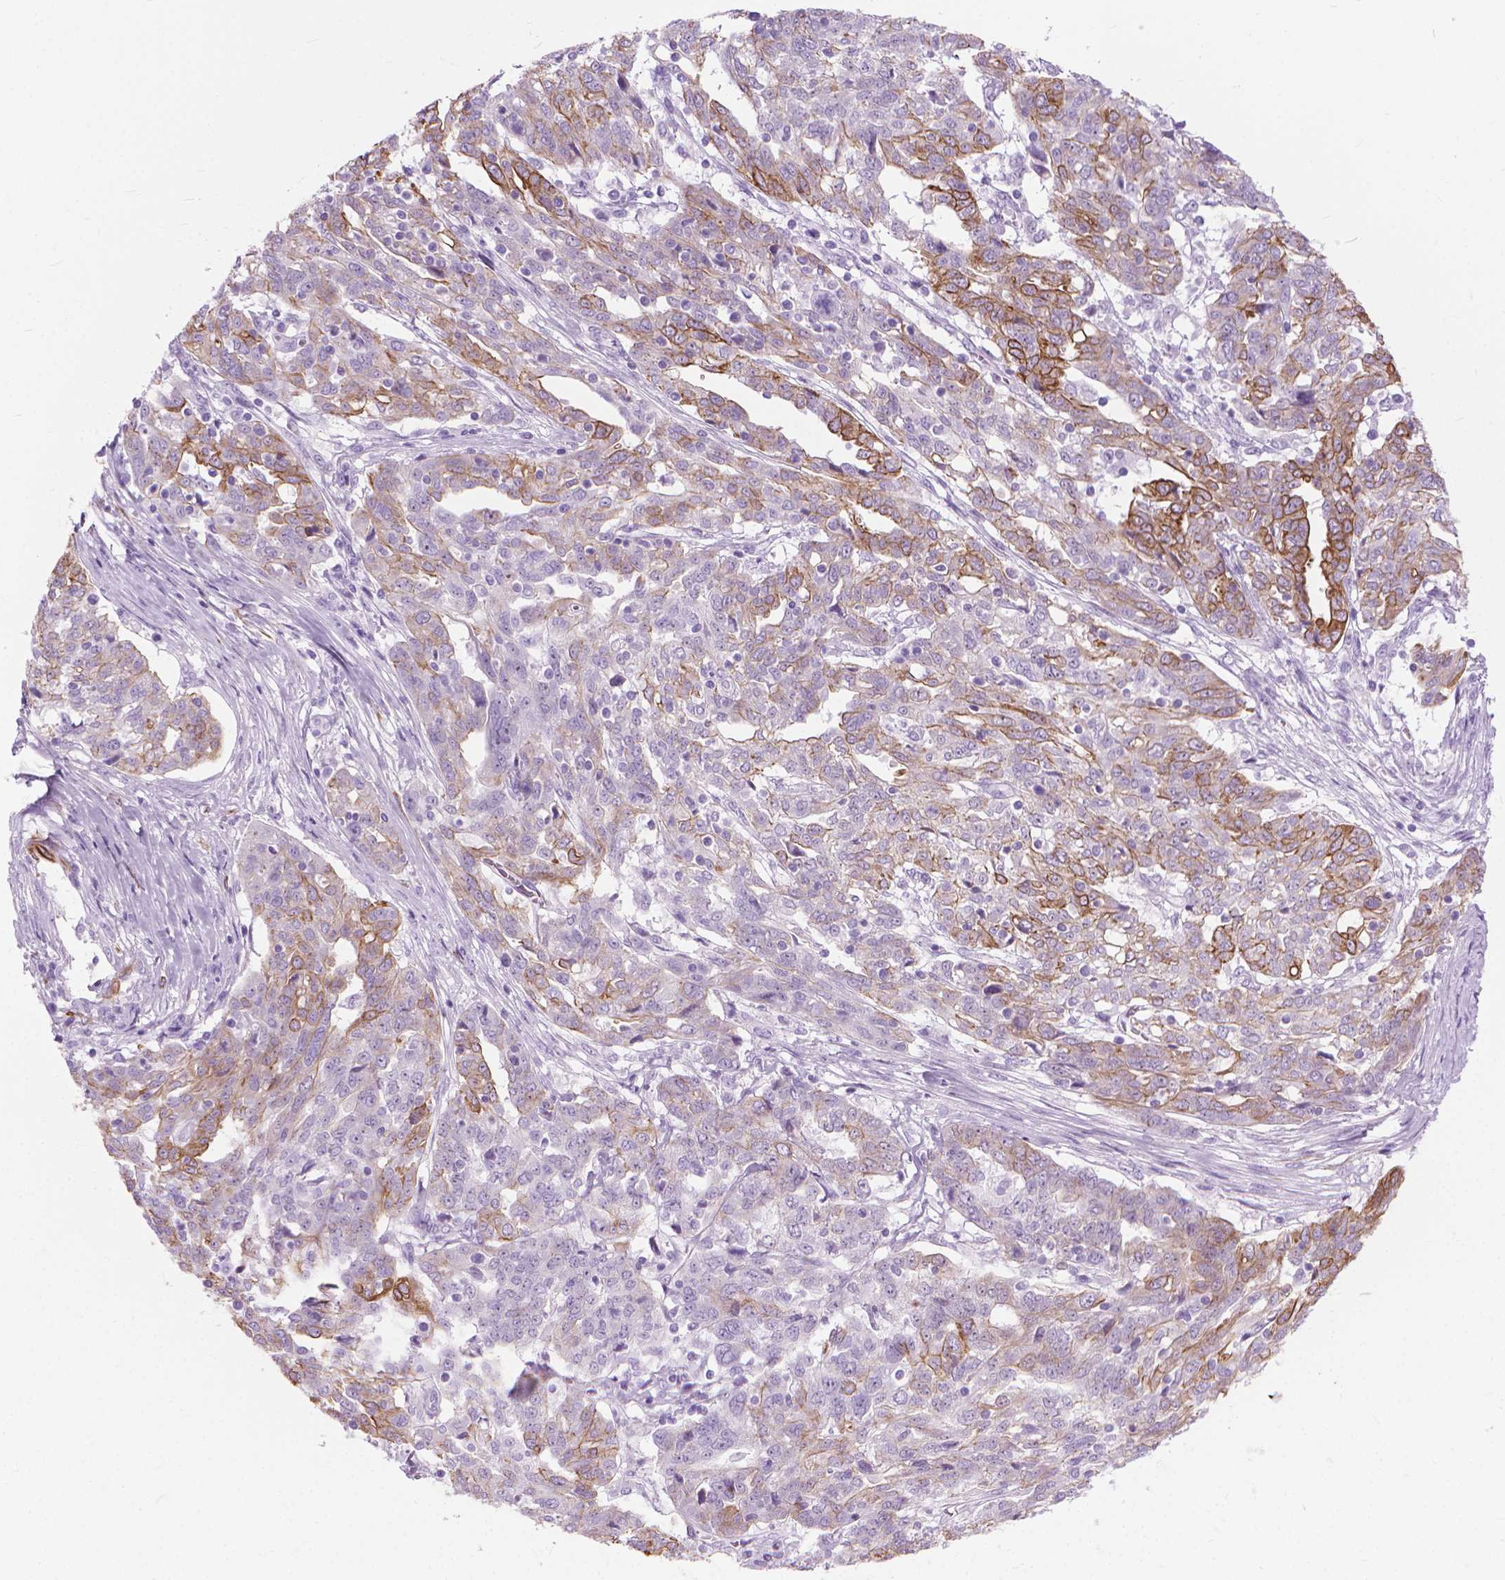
{"staining": {"intensity": "moderate", "quantity": "25%-75%", "location": "cytoplasmic/membranous"}, "tissue": "ovarian cancer", "cell_type": "Tumor cells", "image_type": "cancer", "snomed": [{"axis": "morphology", "description": "Cystadenocarcinoma, serous, NOS"}, {"axis": "topography", "description": "Ovary"}], "caption": "Protein staining shows moderate cytoplasmic/membranous positivity in approximately 25%-75% of tumor cells in serous cystadenocarcinoma (ovarian).", "gene": "HTR2B", "patient": {"sex": "female", "age": 67}}